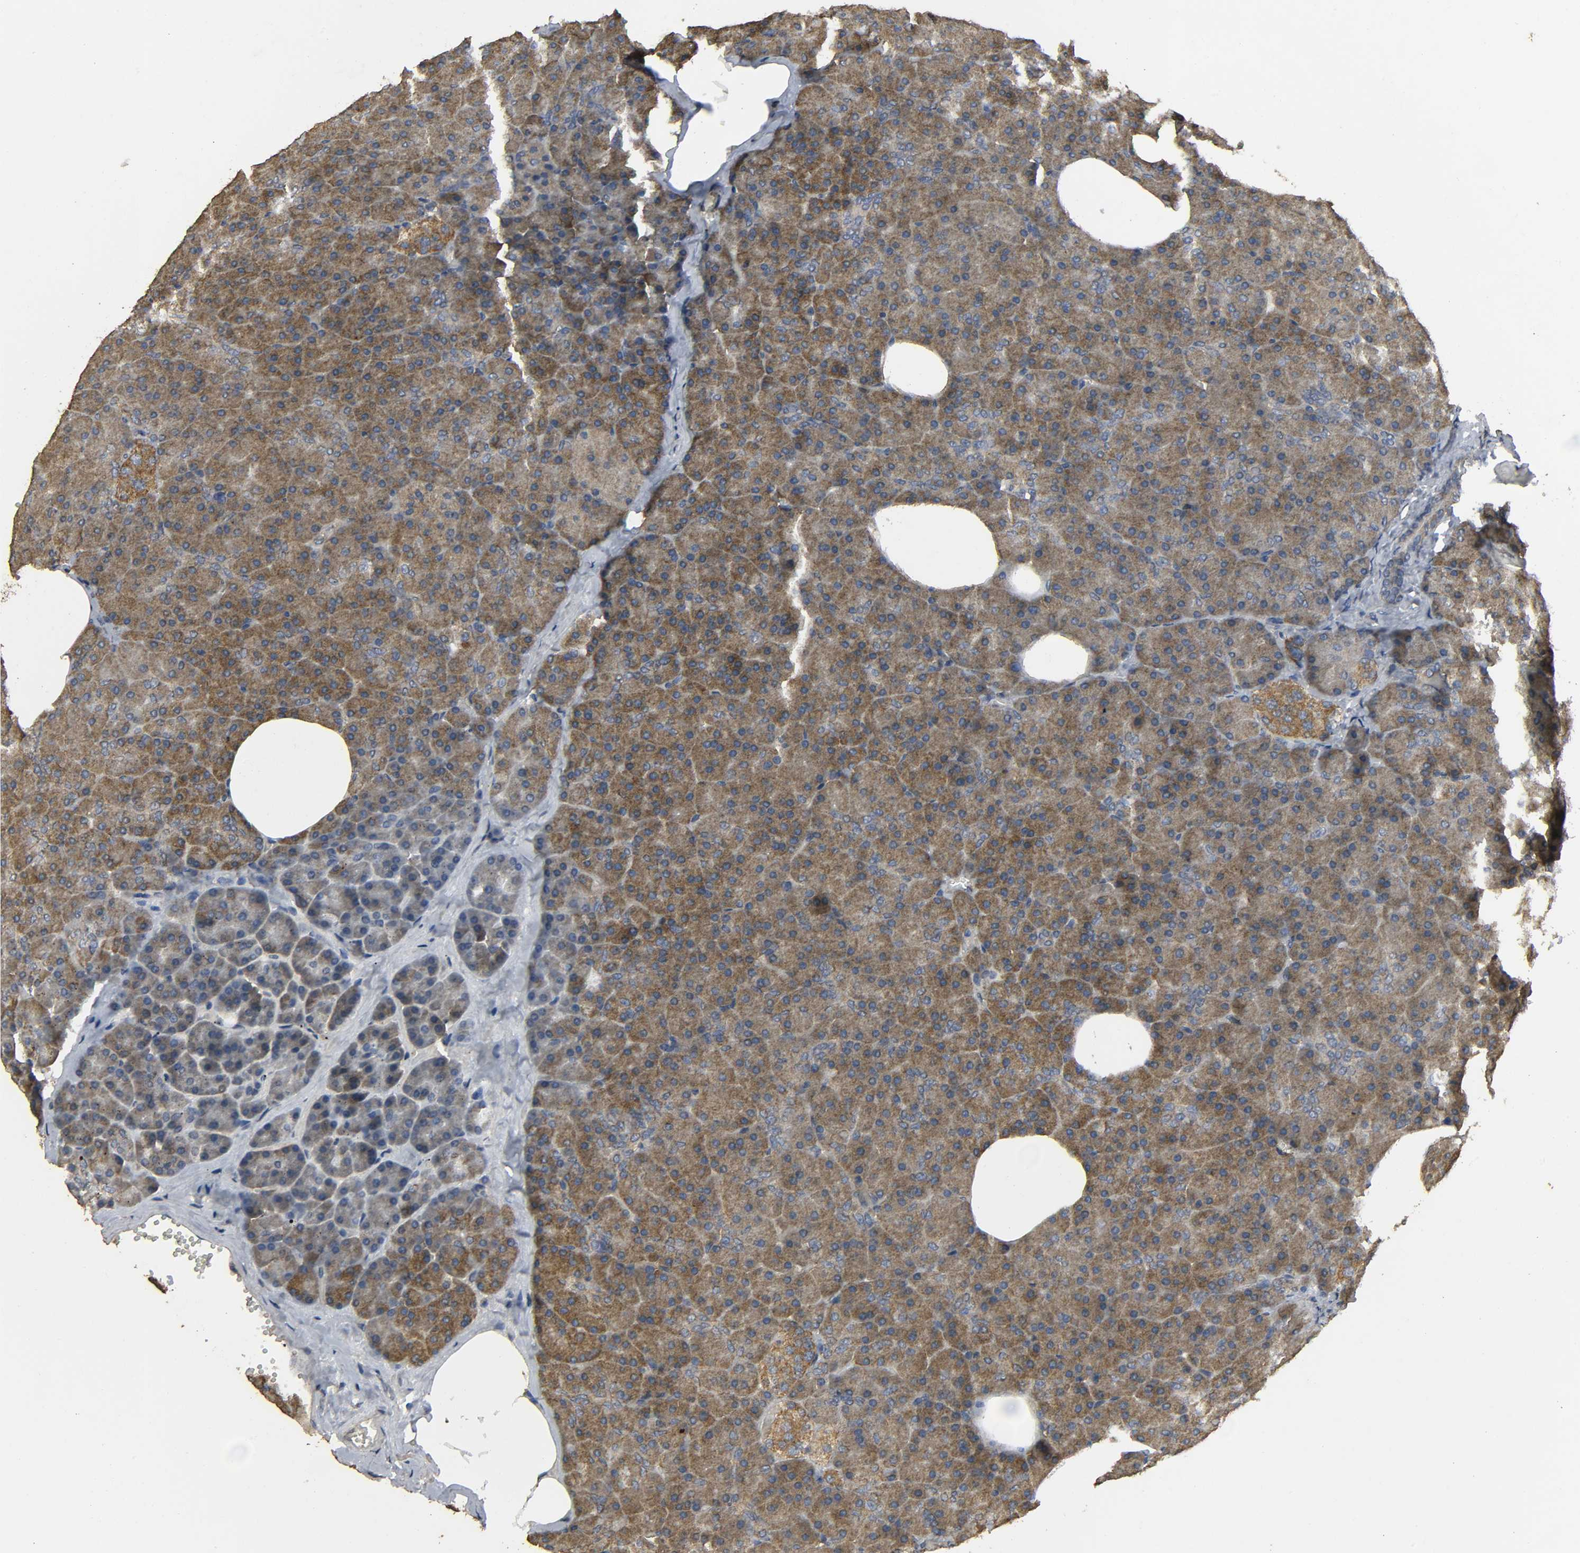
{"staining": {"intensity": "moderate", "quantity": ">75%", "location": "cytoplasmic/membranous"}, "tissue": "pancreas", "cell_type": "Exocrine glandular cells", "image_type": "normal", "snomed": [{"axis": "morphology", "description": "Normal tissue, NOS"}, {"axis": "topography", "description": "Pancreas"}], "caption": "An image of pancreas stained for a protein demonstrates moderate cytoplasmic/membranous brown staining in exocrine glandular cells.", "gene": "DDX6", "patient": {"sex": "female", "age": 35}}